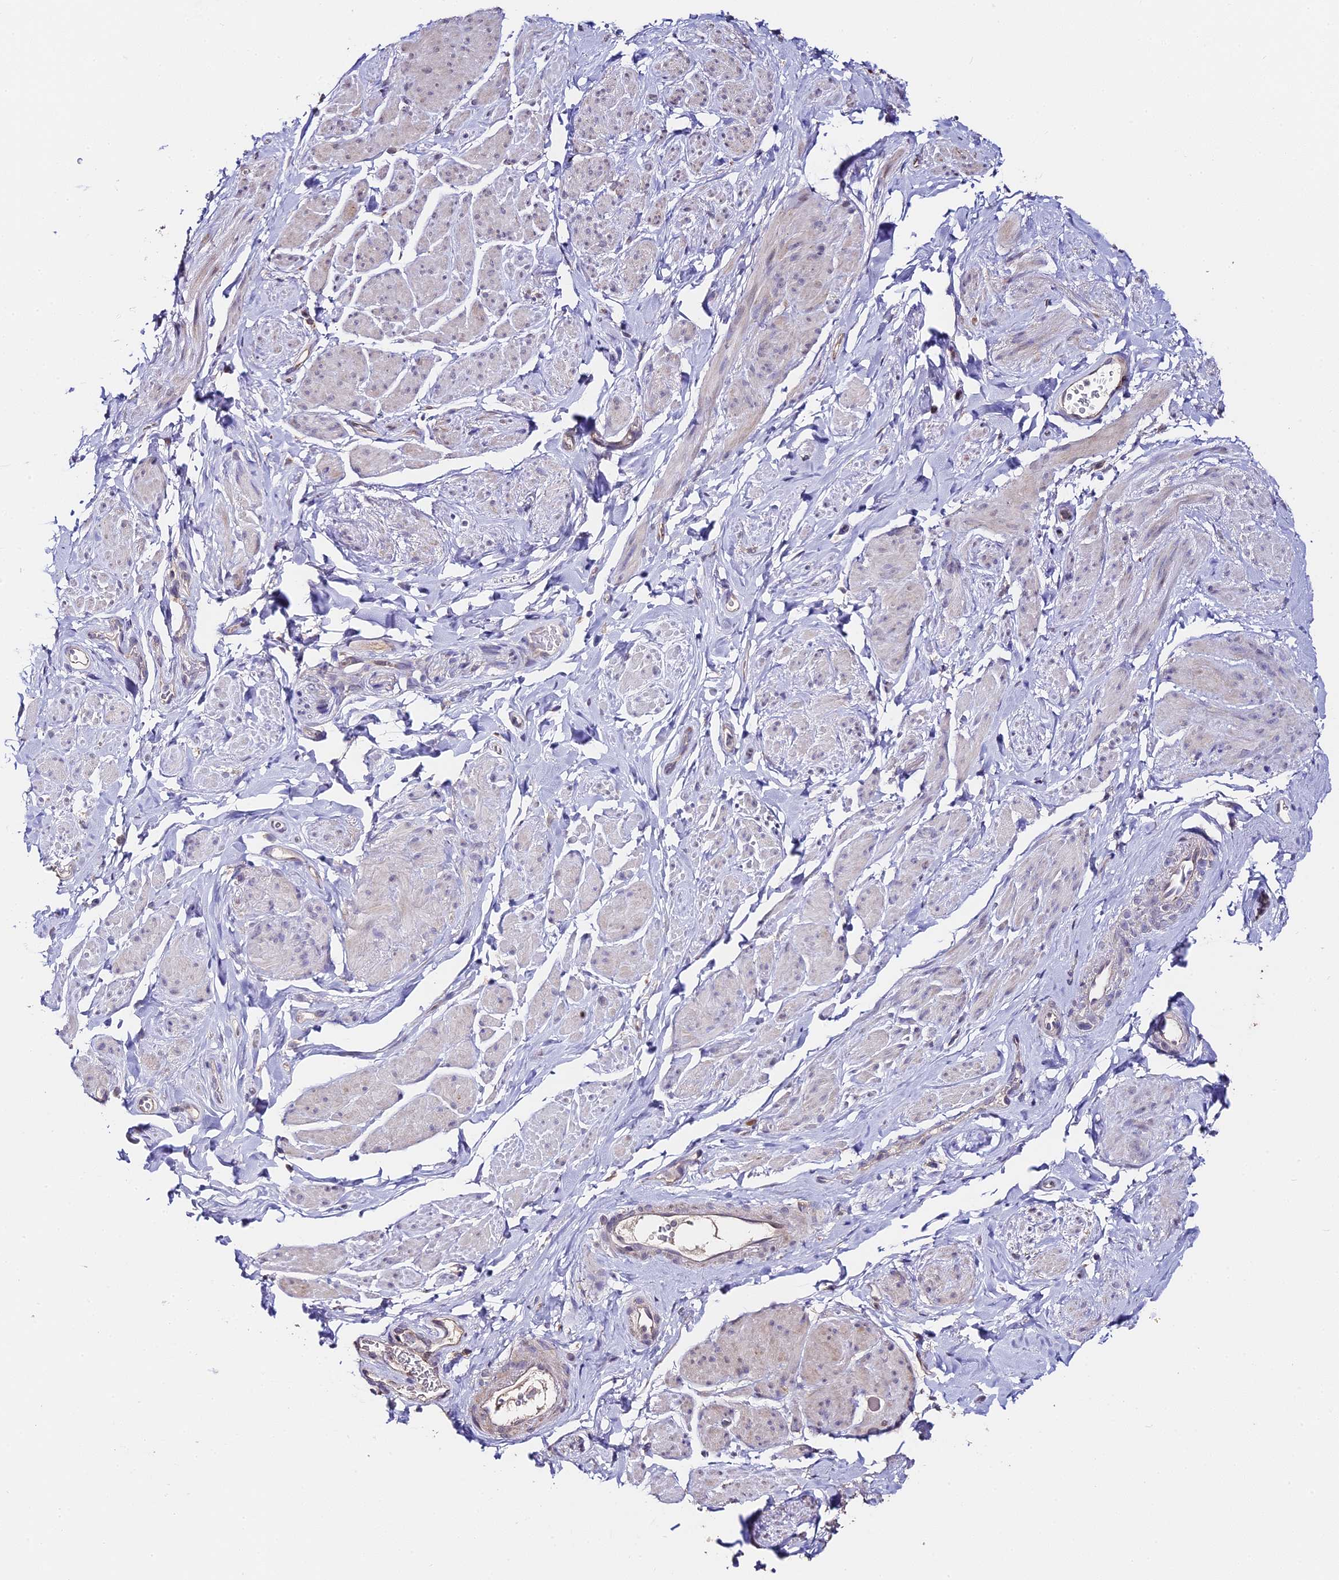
{"staining": {"intensity": "negative", "quantity": "none", "location": "none"}, "tissue": "smooth muscle", "cell_type": "Smooth muscle cells", "image_type": "normal", "snomed": [{"axis": "morphology", "description": "Normal tissue, NOS"}, {"axis": "topography", "description": "Smooth muscle"}, {"axis": "topography", "description": "Peripheral nerve tissue"}], "caption": "IHC image of benign smooth muscle stained for a protein (brown), which demonstrates no expression in smooth muscle cells.", "gene": "C3orf20", "patient": {"sex": "male", "age": 69}}